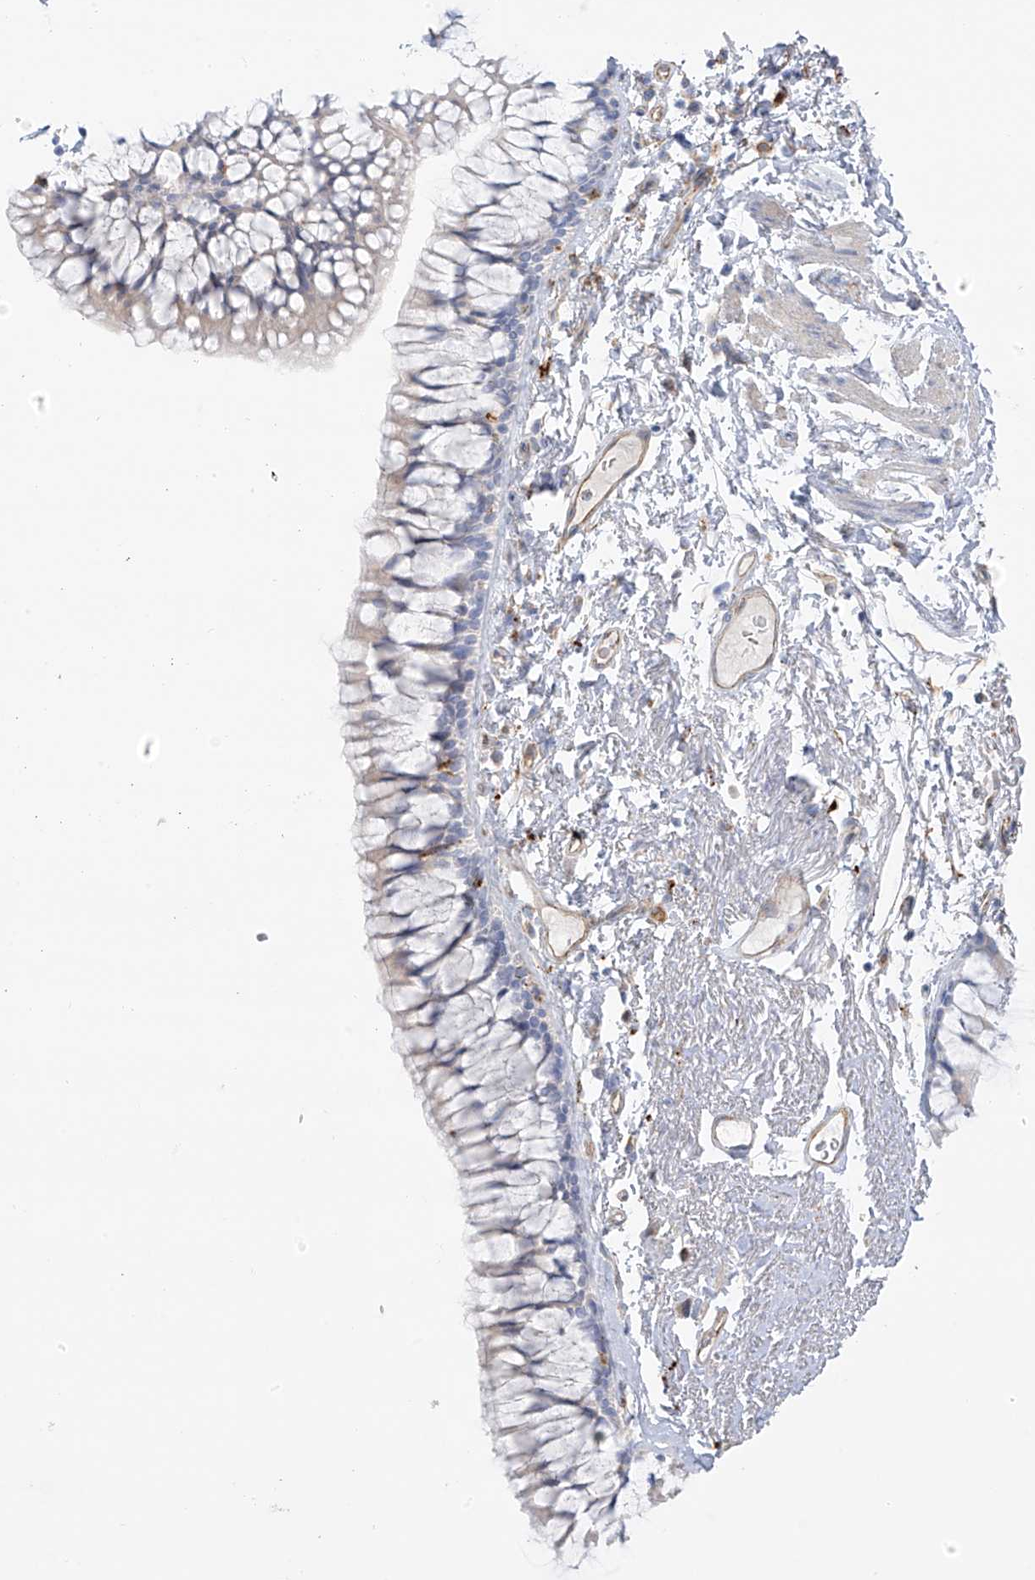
{"staining": {"intensity": "negative", "quantity": "none", "location": "none"}, "tissue": "bronchus", "cell_type": "Respiratory epithelial cells", "image_type": "normal", "snomed": [{"axis": "morphology", "description": "Normal tissue, NOS"}, {"axis": "topography", "description": "Cartilage tissue"}, {"axis": "topography", "description": "Bronchus"}], "caption": "An immunohistochemistry (IHC) image of benign bronchus is shown. There is no staining in respiratory epithelial cells of bronchus.", "gene": "TAL2", "patient": {"sex": "female", "age": 73}}